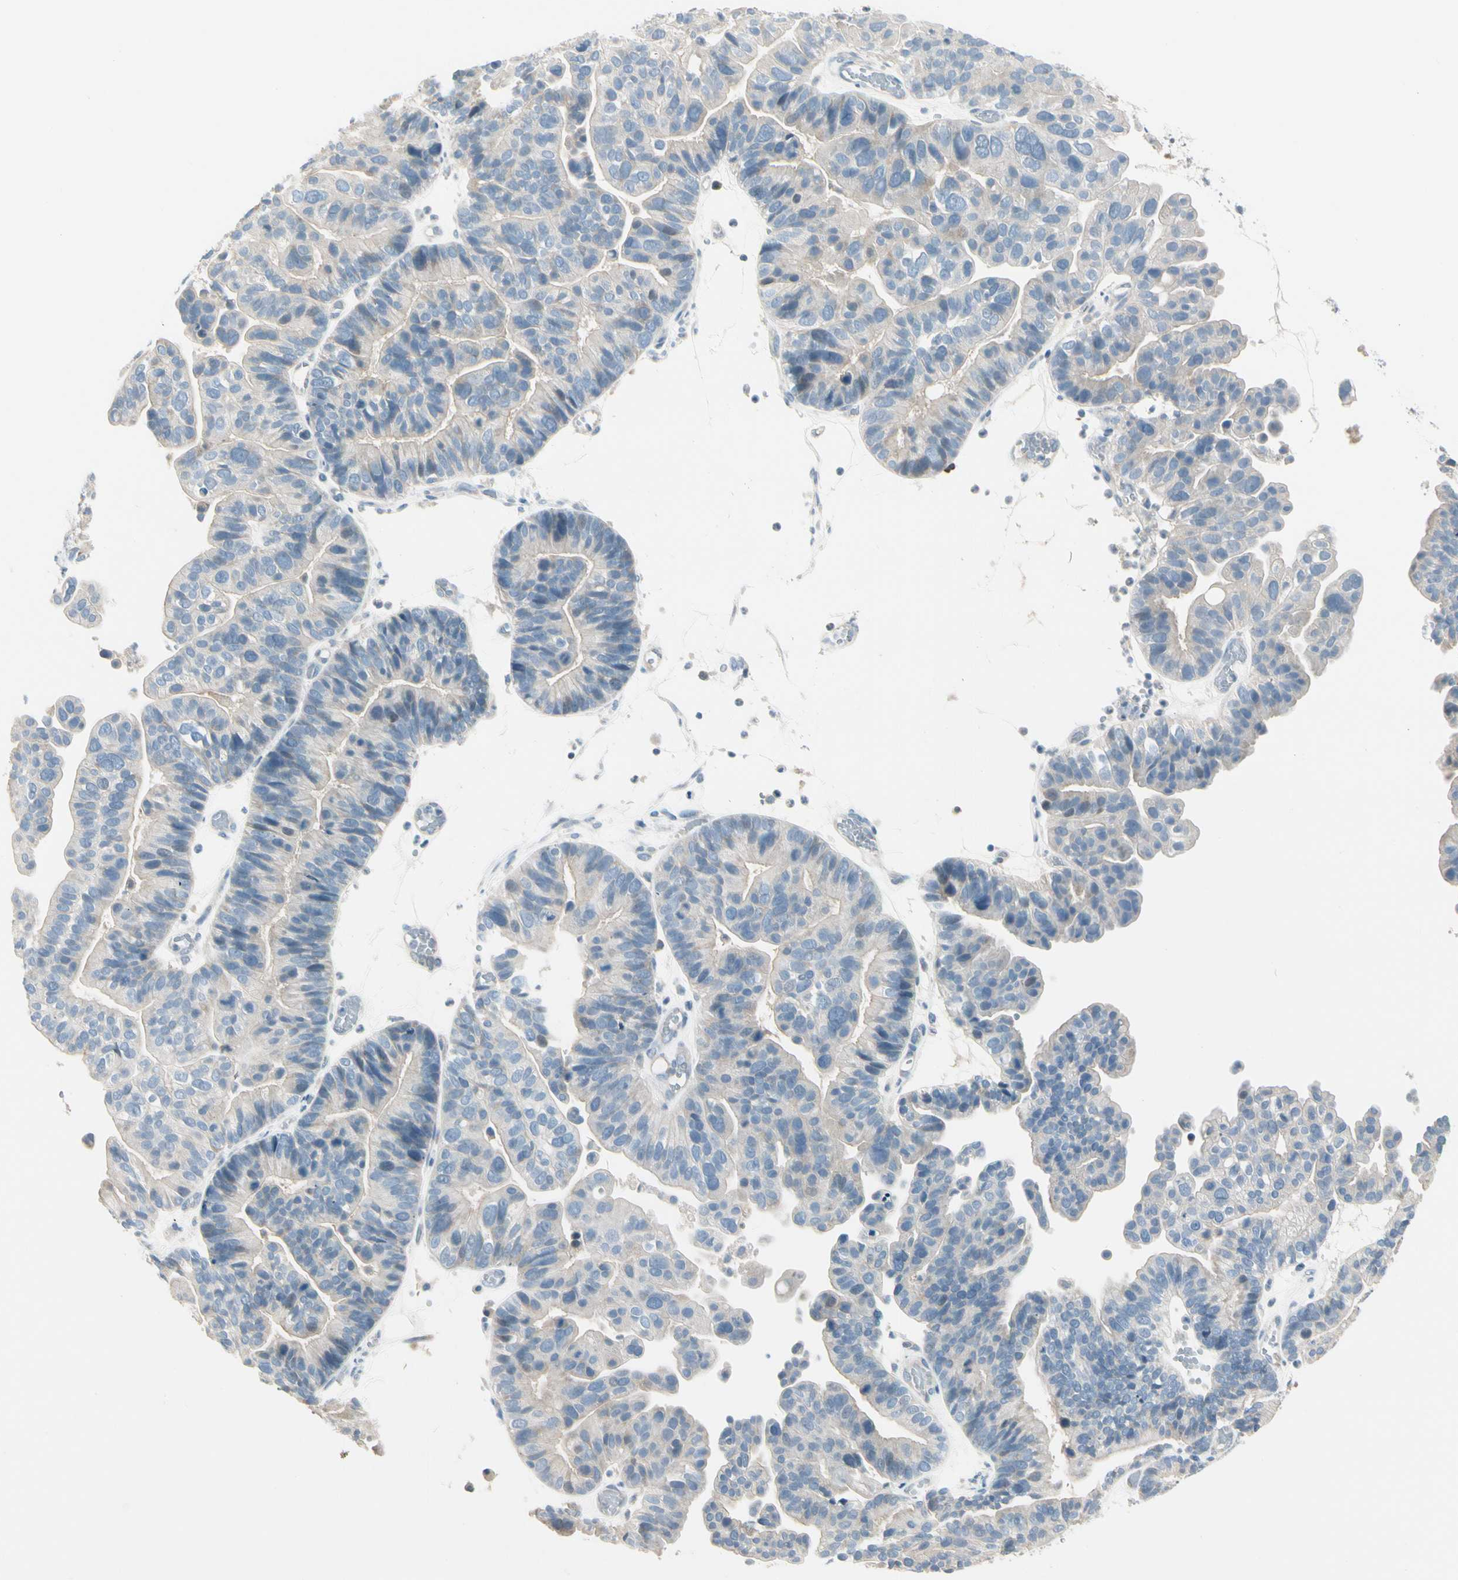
{"staining": {"intensity": "weak", "quantity": "<25%", "location": "cytoplasmic/membranous"}, "tissue": "ovarian cancer", "cell_type": "Tumor cells", "image_type": "cancer", "snomed": [{"axis": "morphology", "description": "Cystadenocarcinoma, serous, NOS"}, {"axis": "topography", "description": "Ovary"}], "caption": "Immunohistochemistry of ovarian cancer (serous cystadenocarcinoma) shows no staining in tumor cells.", "gene": "CYP2E1", "patient": {"sex": "female", "age": 56}}